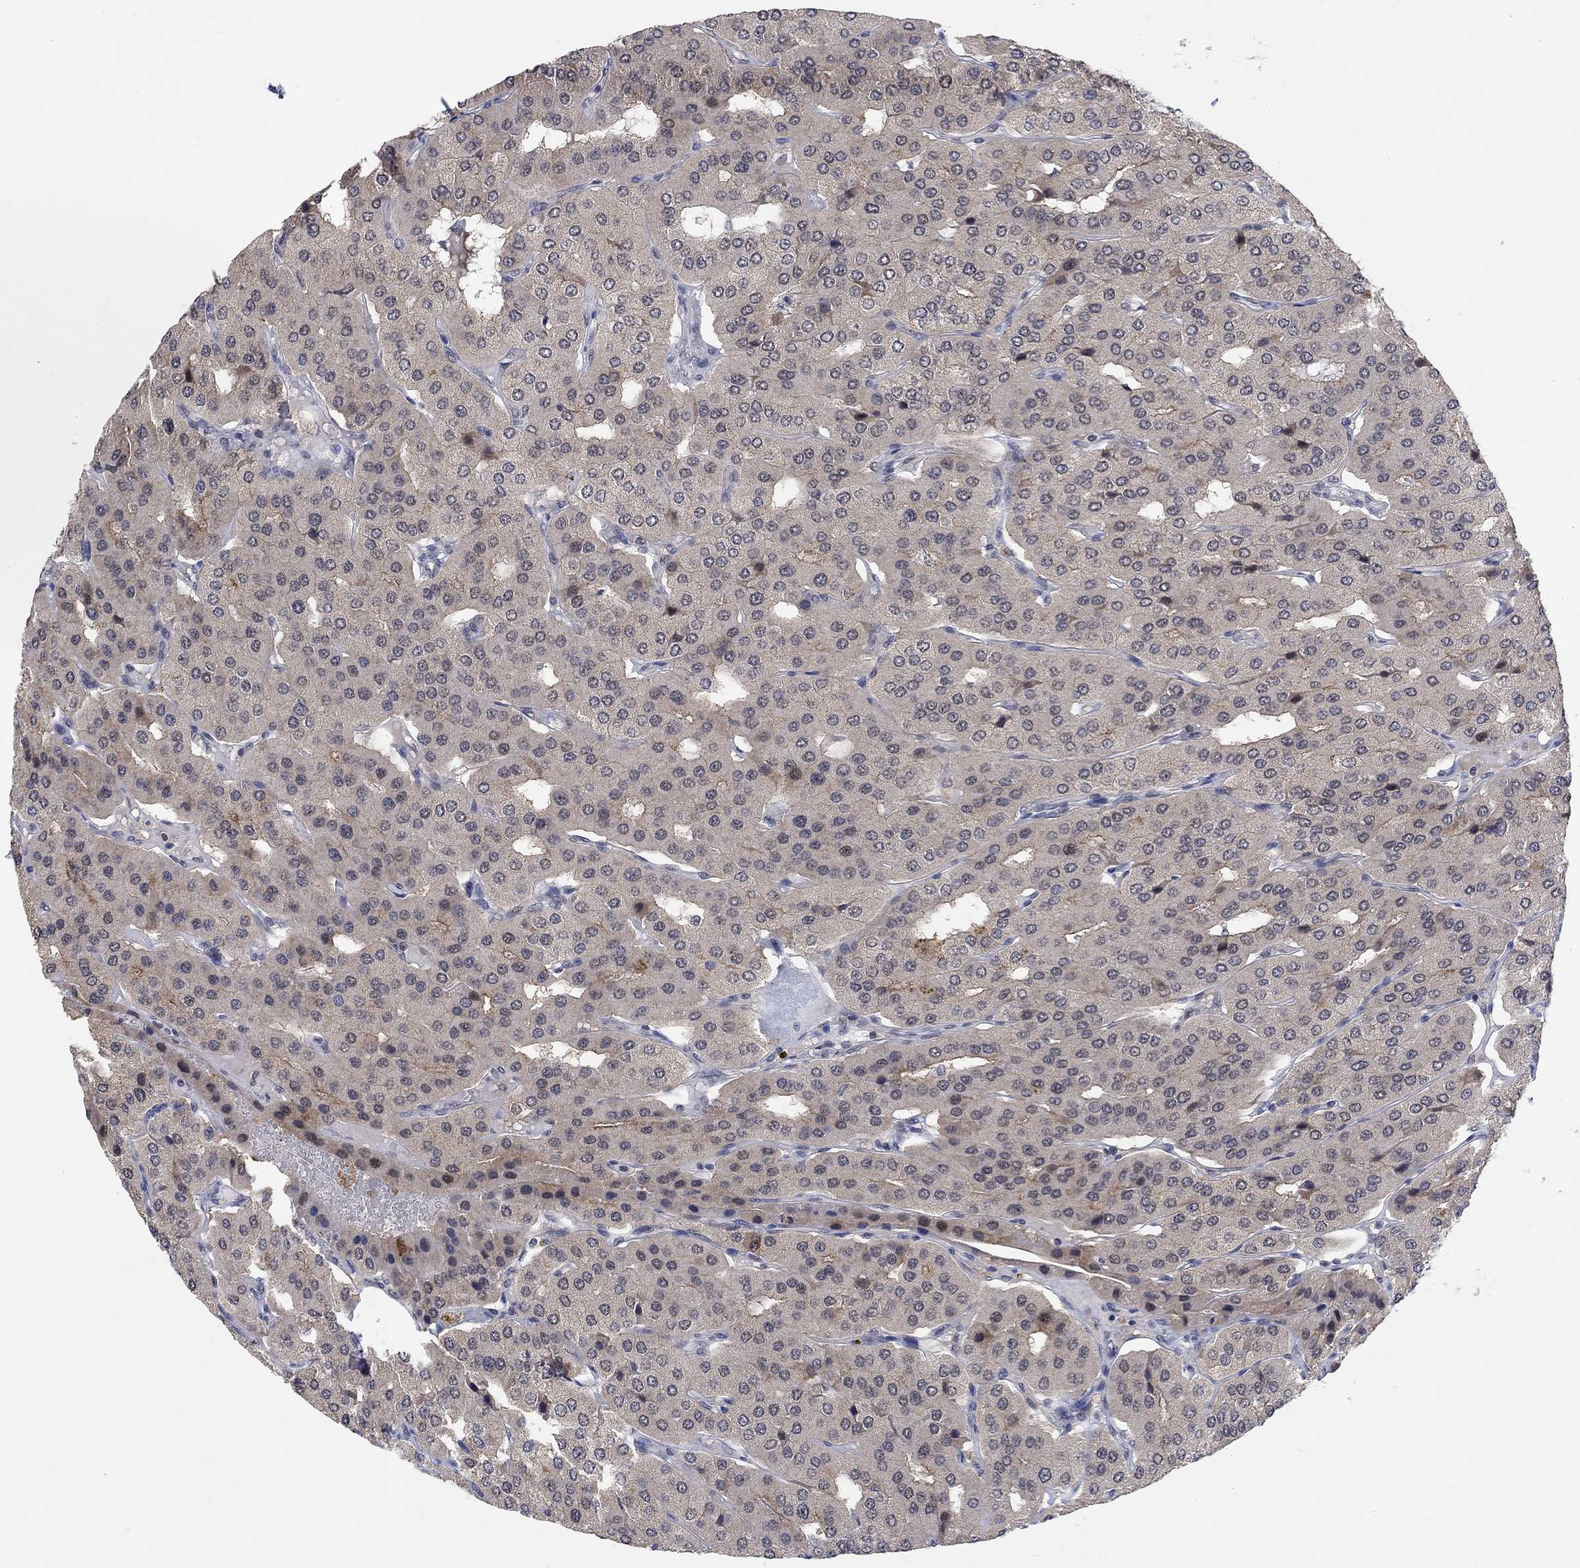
{"staining": {"intensity": "negative", "quantity": "none", "location": "none"}, "tissue": "parathyroid gland", "cell_type": "Glandular cells", "image_type": "normal", "snomed": [{"axis": "morphology", "description": "Normal tissue, NOS"}, {"axis": "morphology", "description": "Adenoma, NOS"}, {"axis": "topography", "description": "Parathyroid gland"}], "caption": "The immunohistochemistry (IHC) histopathology image has no significant expression in glandular cells of parathyroid gland. (Brightfield microscopy of DAB immunohistochemistry (IHC) at high magnification).", "gene": "THAP8", "patient": {"sex": "female", "age": 86}}